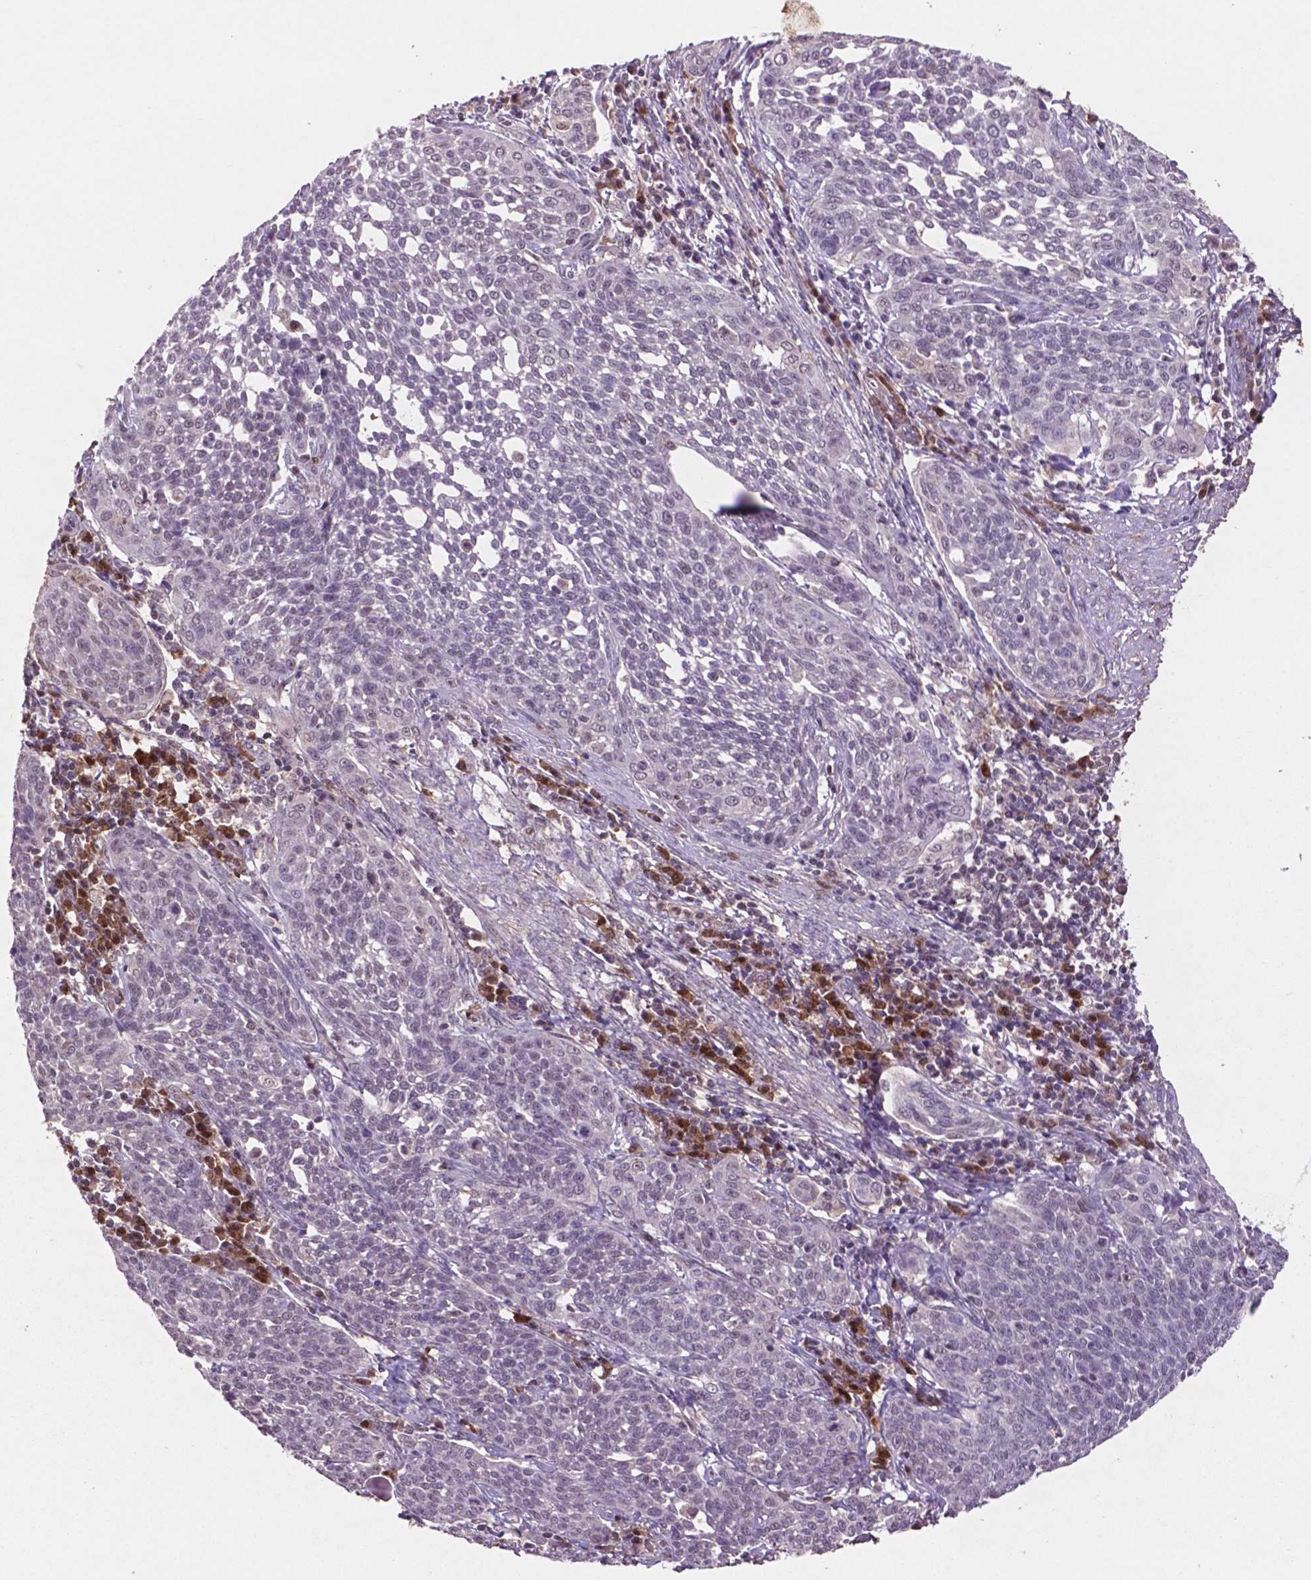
{"staining": {"intensity": "negative", "quantity": "none", "location": "none"}, "tissue": "cervical cancer", "cell_type": "Tumor cells", "image_type": "cancer", "snomed": [{"axis": "morphology", "description": "Squamous cell carcinoma, NOS"}, {"axis": "topography", "description": "Cervix"}], "caption": "An immunohistochemistry photomicrograph of cervical squamous cell carcinoma is shown. There is no staining in tumor cells of cervical squamous cell carcinoma. (Stains: DAB IHC with hematoxylin counter stain, Microscopy: brightfield microscopy at high magnification).", "gene": "GLRX", "patient": {"sex": "female", "age": 34}}